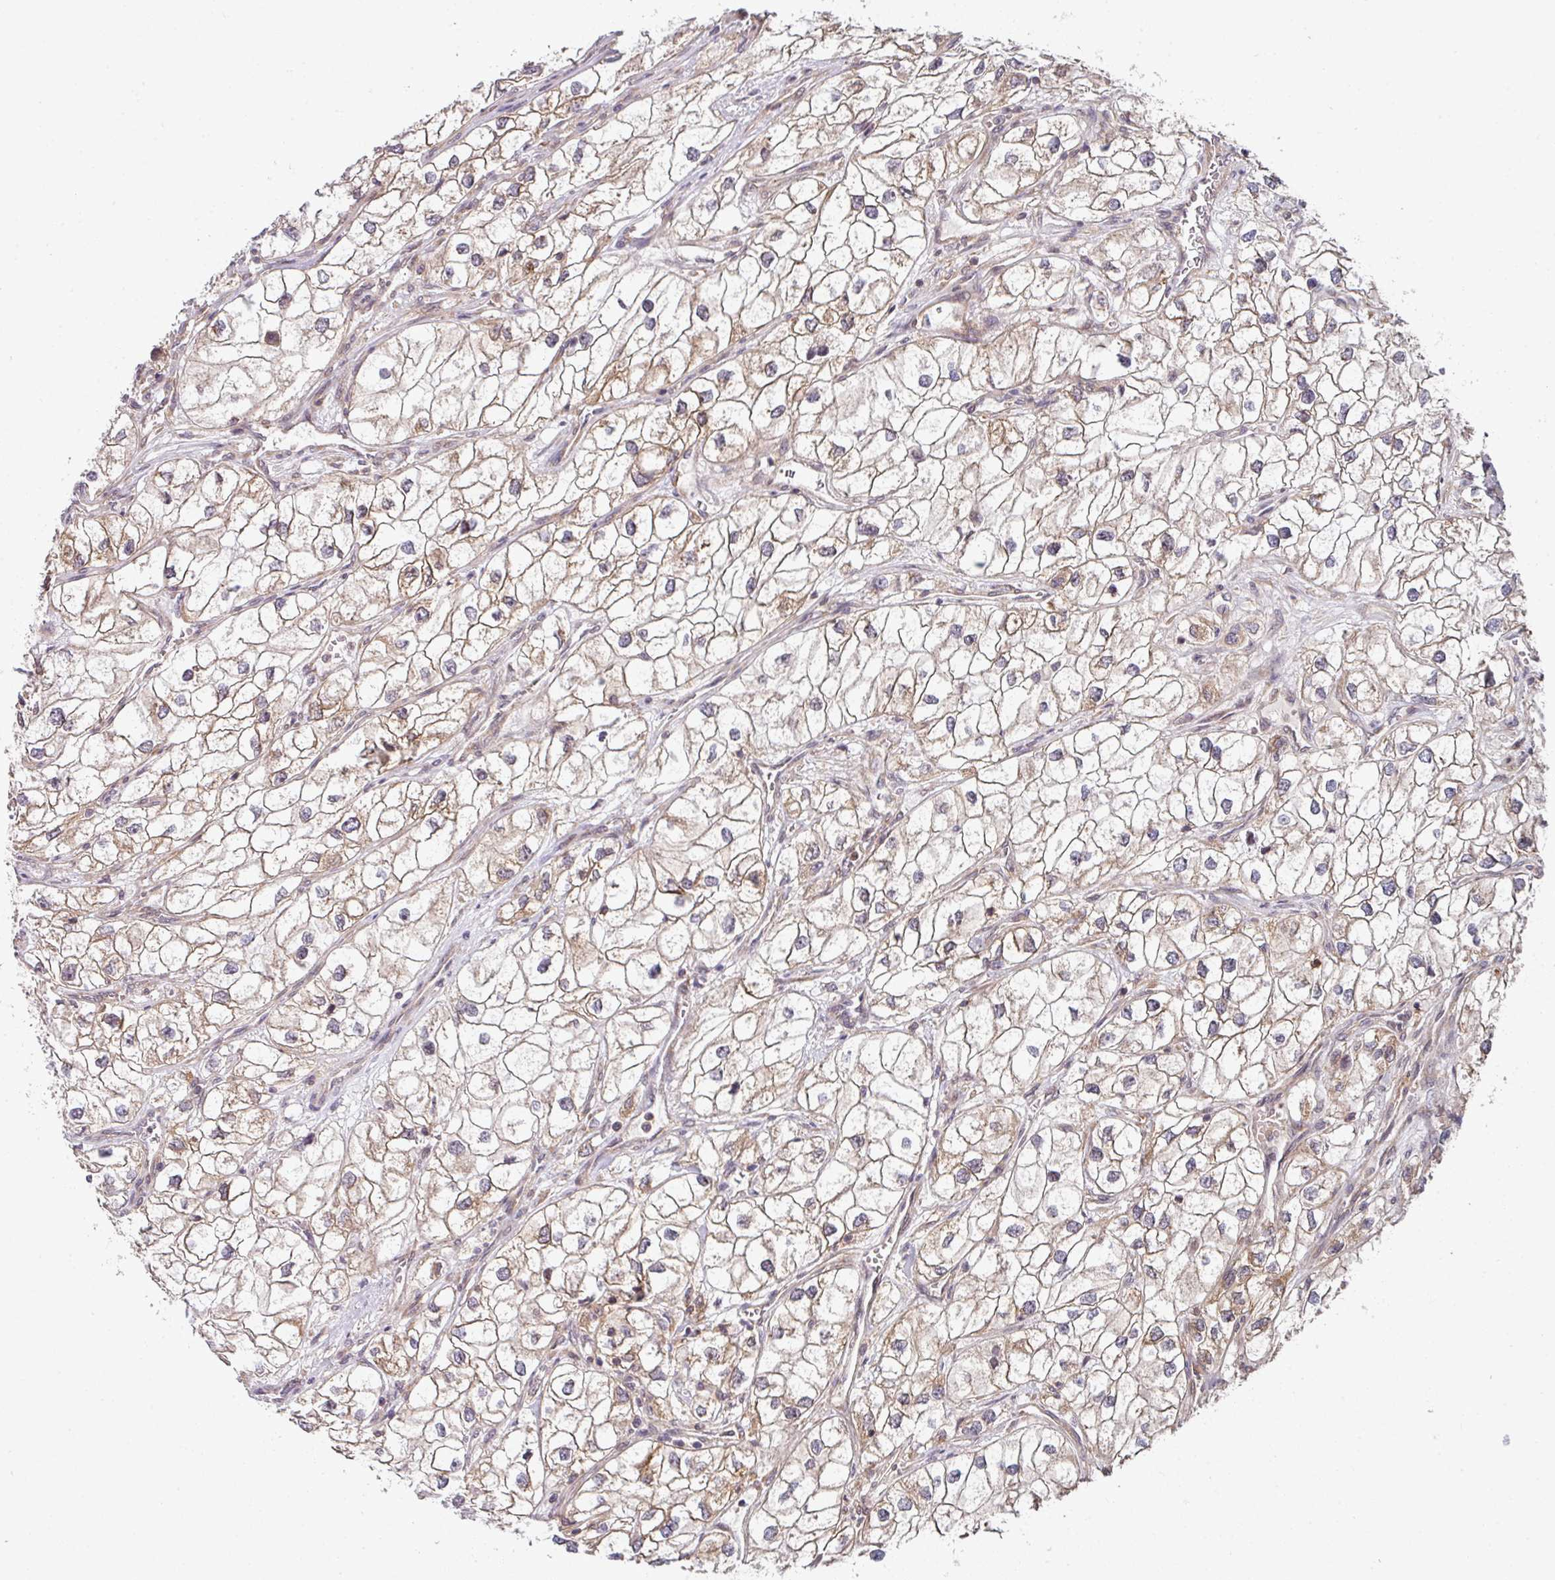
{"staining": {"intensity": "moderate", "quantity": "<25%", "location": "cytoplasmic/membranous"}, "tissue": "renal cancer", "cell_type": "Tumor cells", "image_type": "cancer", "snomed": [{"axis": "morphology", "description": "Adenocarcinoma, NOS"}, {"axis": "topography", "description": "Kidney"}], "caption": "Protein expression analysis of renal cancer (adenocarcinoma) demonstrates moderate cytoplasmic/membranous expression in approximately <25% of tumor cells. (DAB (3,3'-diaminobenzidine) IHC, brown staining for protein, blue staining for nuclei).", "gene": "CAMLG", "patient": {"sex": "male", "age": 59}}